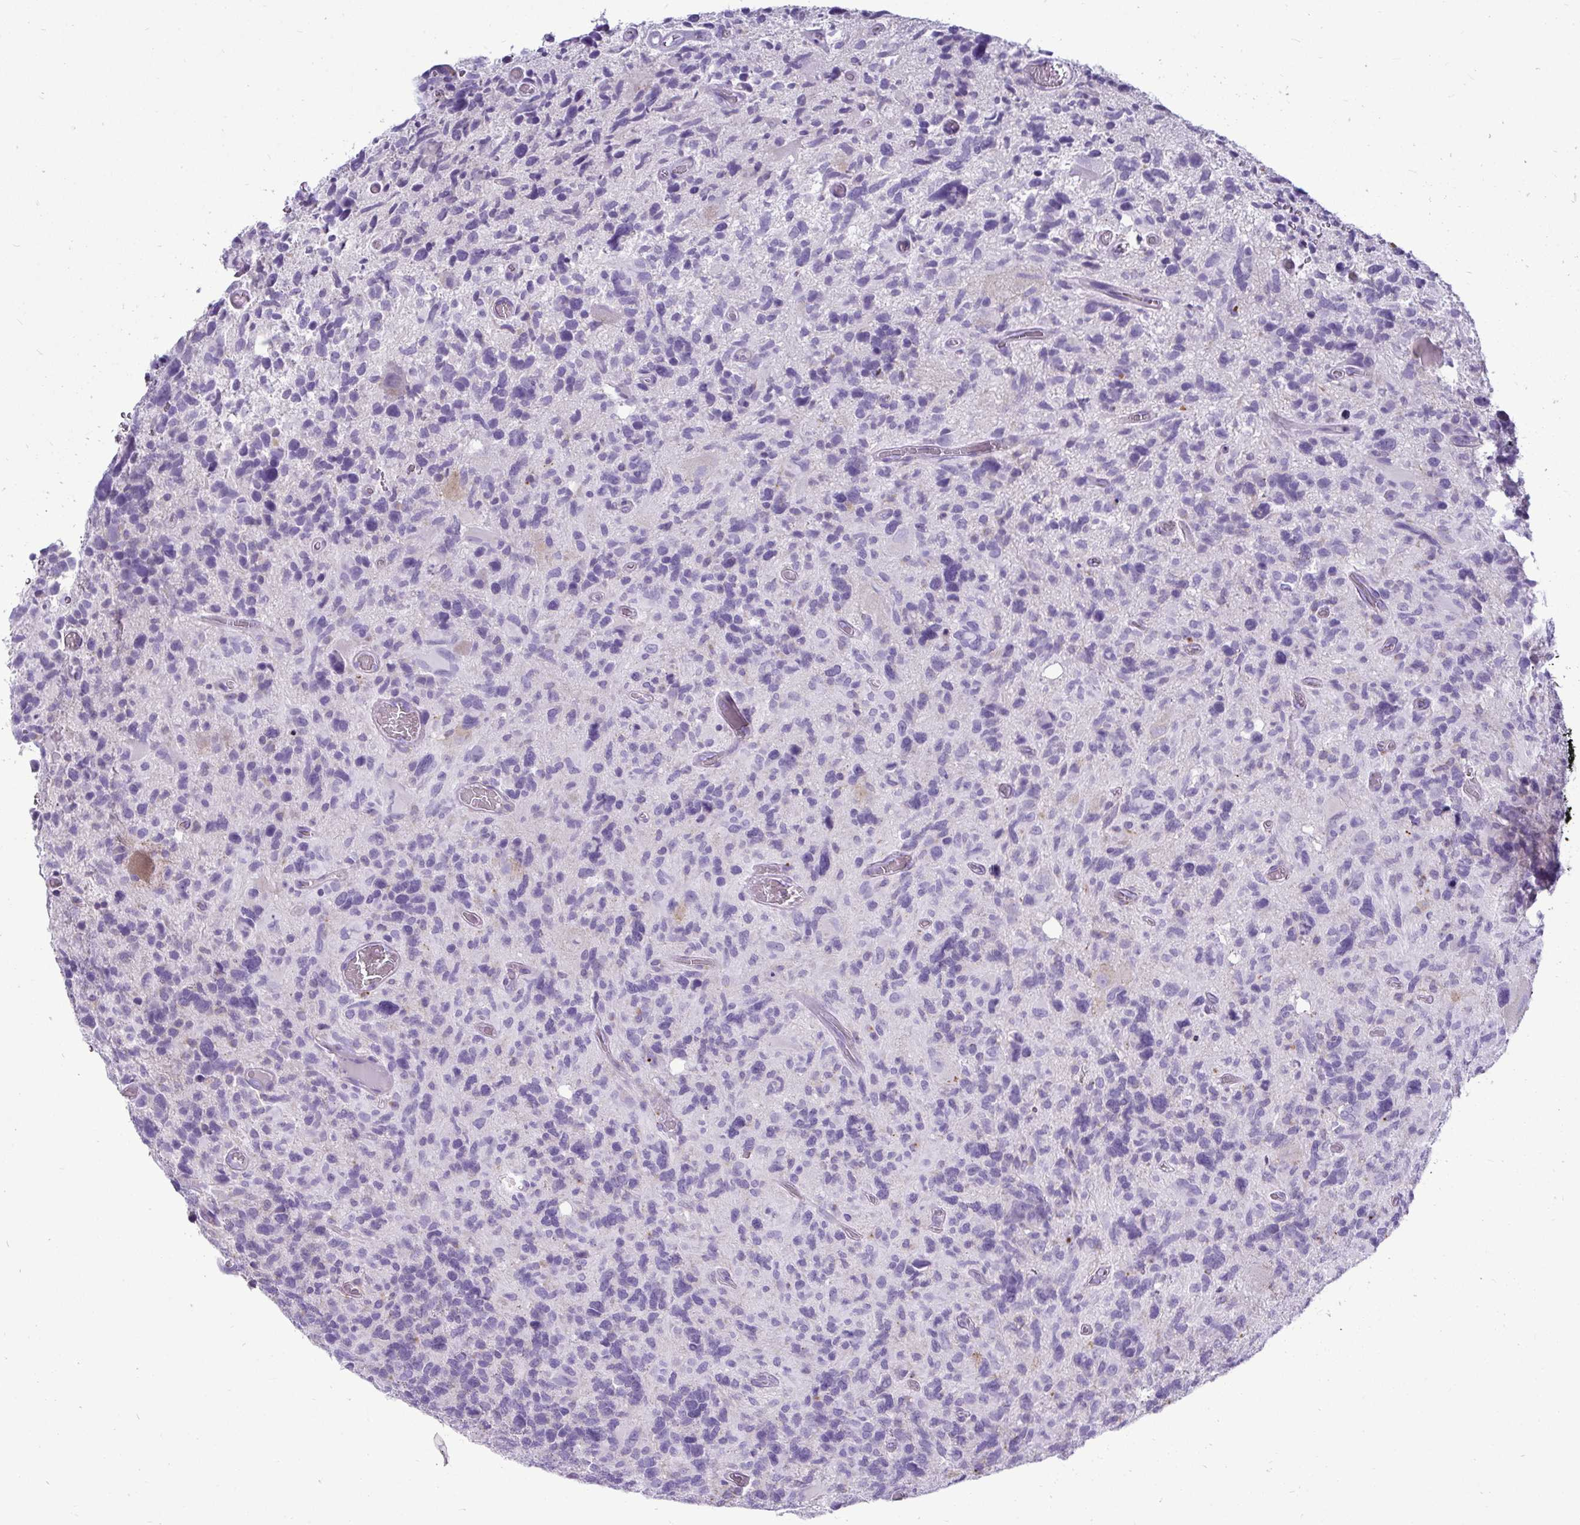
{"staining": {"intensity": "negative", "quantity": "none", "location": "none"}, "tissue": "glioma", "cell_type": "Tumor cells", "image_type": "cancer", "snomed": [{"axis": "morphology", "description": "Glioma, malignant, High grade"}, {"axis": "topography", "description": "Brain"}], "caption": "DAB (3,3'-diaminobenzidine) immunohistochemical staining of glioma reveals no significant positivity in tumor cells. Nuclei are stained in blue.", "gene": "CTSZ", "patient": {"sex": "male", "age": 49}}